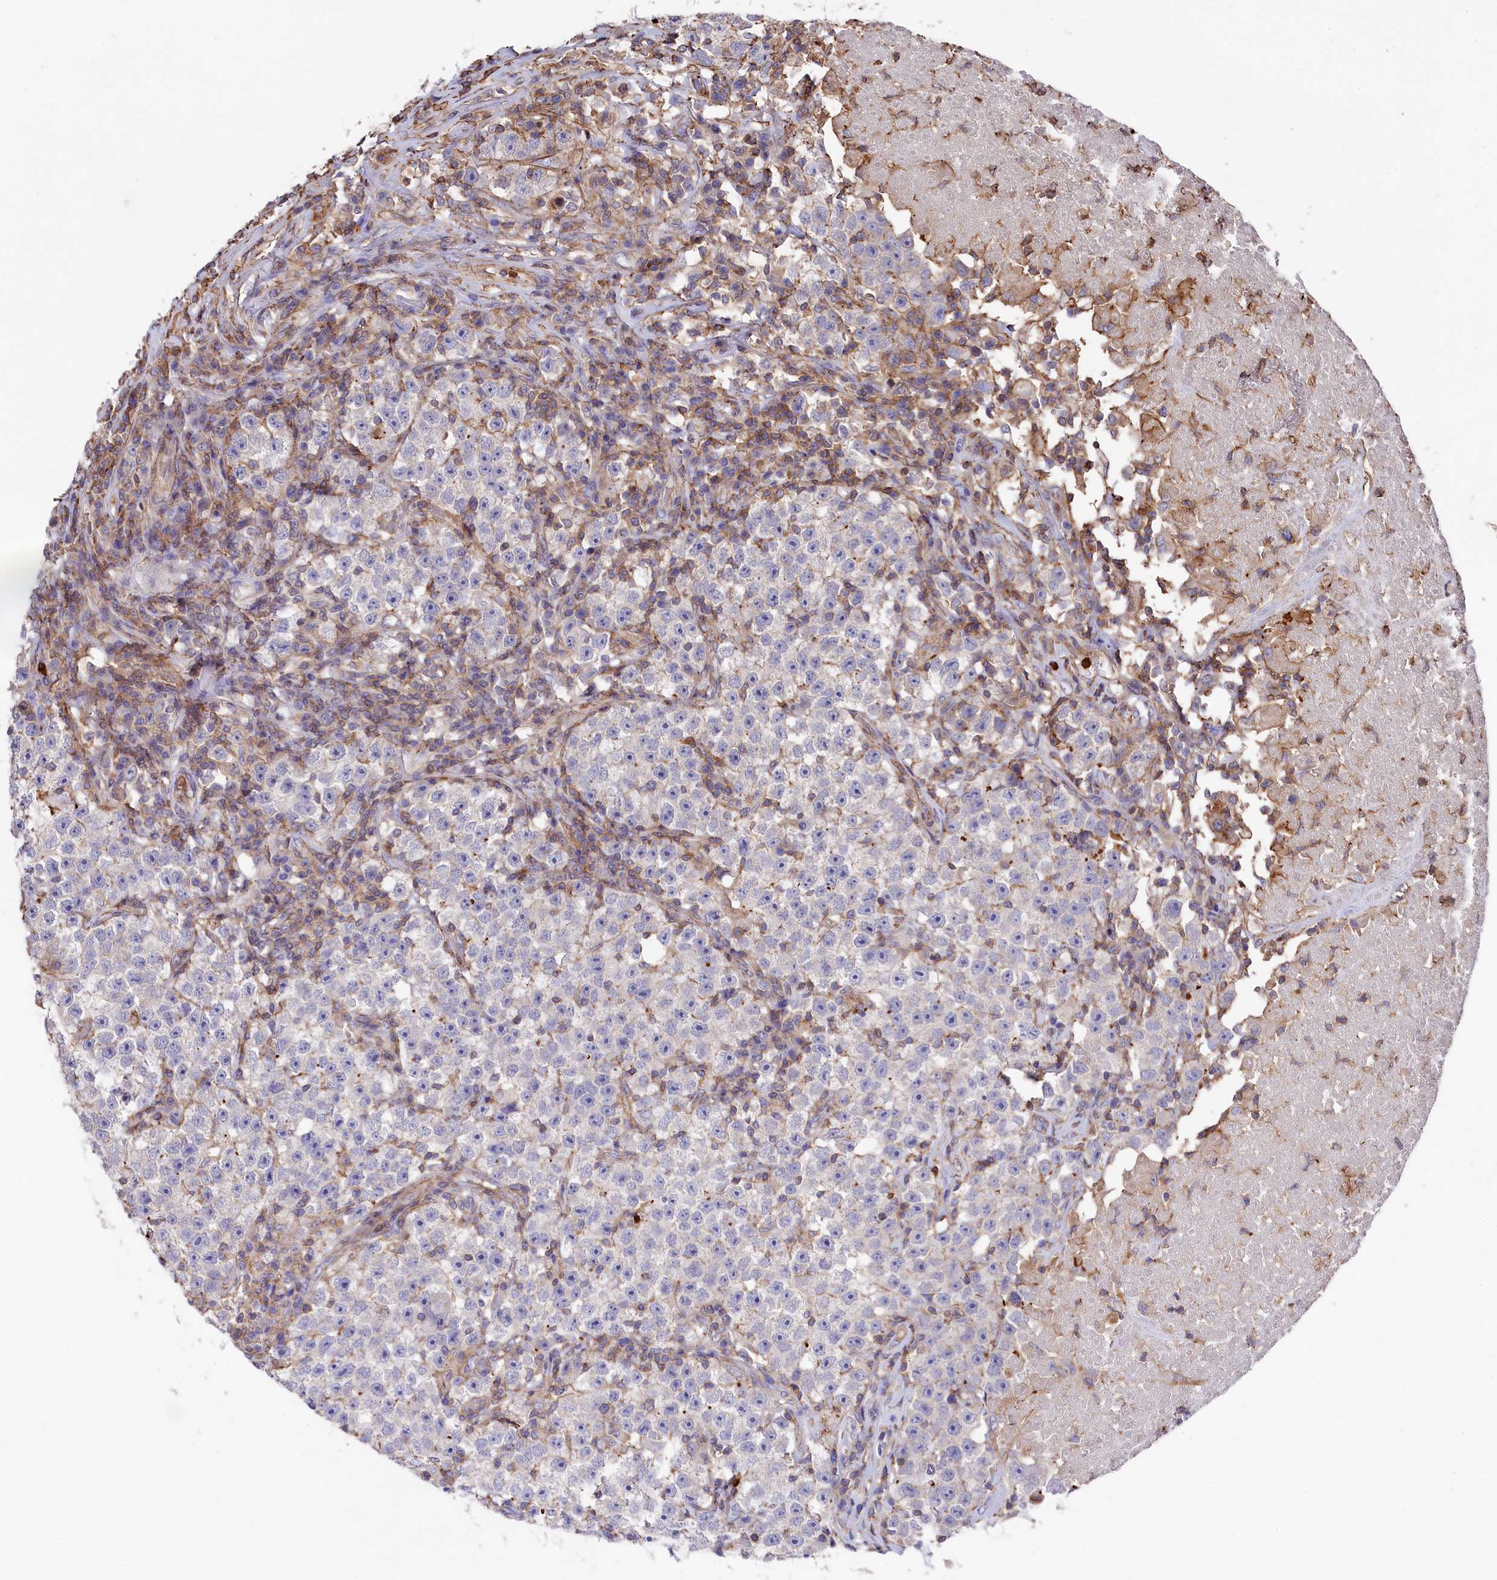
{"staining": {"intensity": "negative", "quantity": "none", "location": "none"}, "tissue": "testis cancer", "cell_type": "Tumor cells", "image_type": "cancer", "snomed": [{"axis": "morphology", "description": "Seminoma, NOS"}, {"axis": "topography", "description": "Testis"}], "caption": "Testis cancer stained for a protein using immunohistochemistry (IHC) shows no staining tumor cells.", "gene": "RAPSN", "patient": {"sex": "male", "age": 22}}